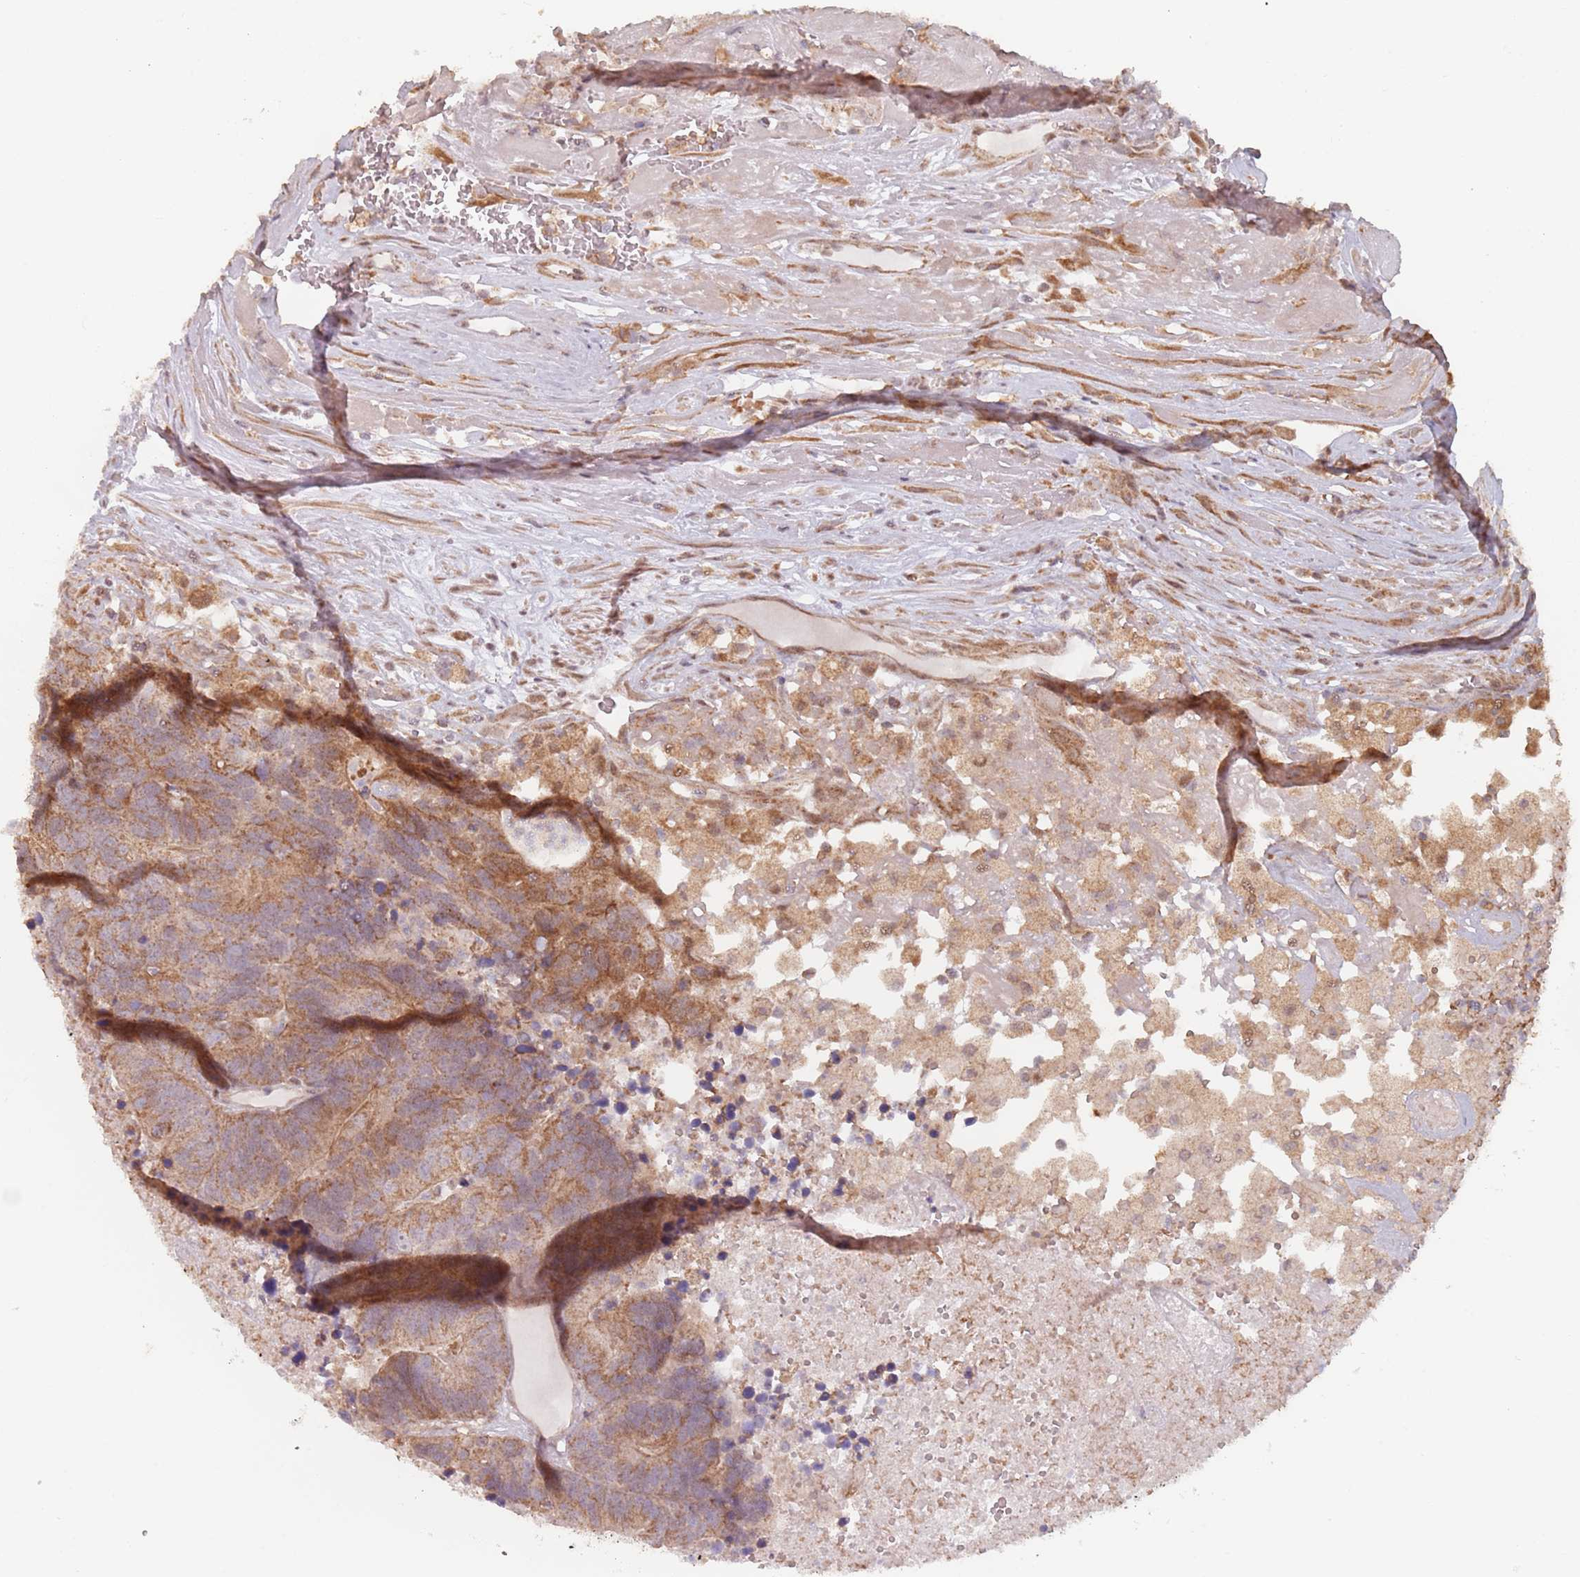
{"staining": {"intensity": "moderate", "quantity": ">75%", "location": "cytoplasmic/membranous"}, "tissue": "colorectal cancer", "cell_type": "Tumor cells", "image_type": "cancer", "snomed": [{"axis": "morphology", "description": "Adenocarcinoma, NOS"}, {"axis": "topography", "description": "Colon"}], "caption": "A brown stain labels moderate cytoplasmic/membranous staining of a protein in human colorectal cancer tumor cells. (DAB (3,3'-diaminobenzidine) IHC, brown staining for protein, blue staining for nuclei).", "gene": "VPS52", "patient": {"sex": "female", "age": 48}}